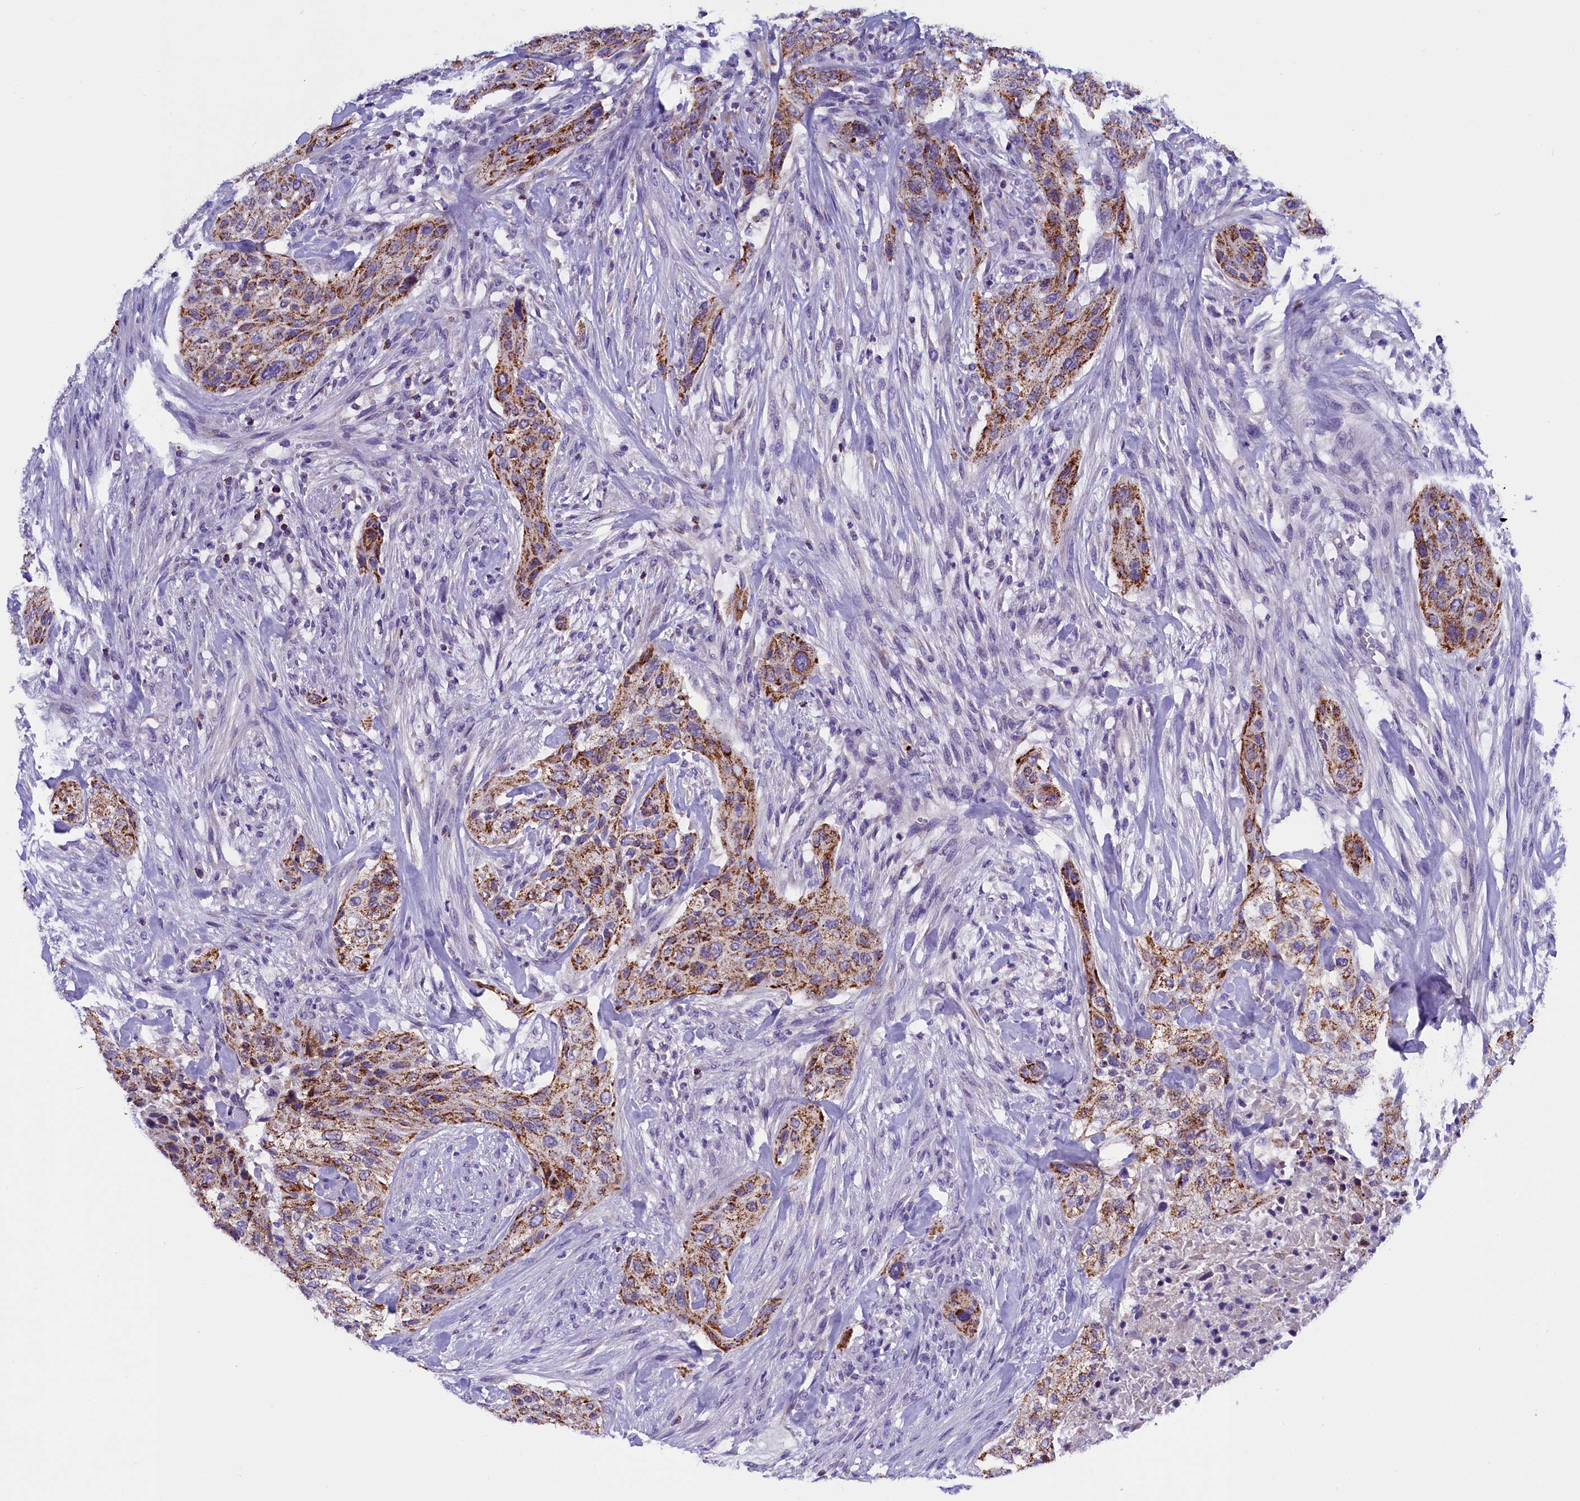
{"staining": {"intensity": "moderate", "quantity": ">75%", "location": "cytoplasmic/membranous"}, "tissue": "urothelial cancer", "cell_type": "Tumor cells", "image_type": "cancer", "snomed": [{"axis": "morphology", "description": "Urothelial carcinoma, High grade"}, {"axis": "topography", "description": "Urinary bladder"}], "caption": "Urothelial cancer stained with a protein marker shows moderate staining in tumor cells.", "gene": "ABAT", "patient": {"sex": "male", "age": 35}}